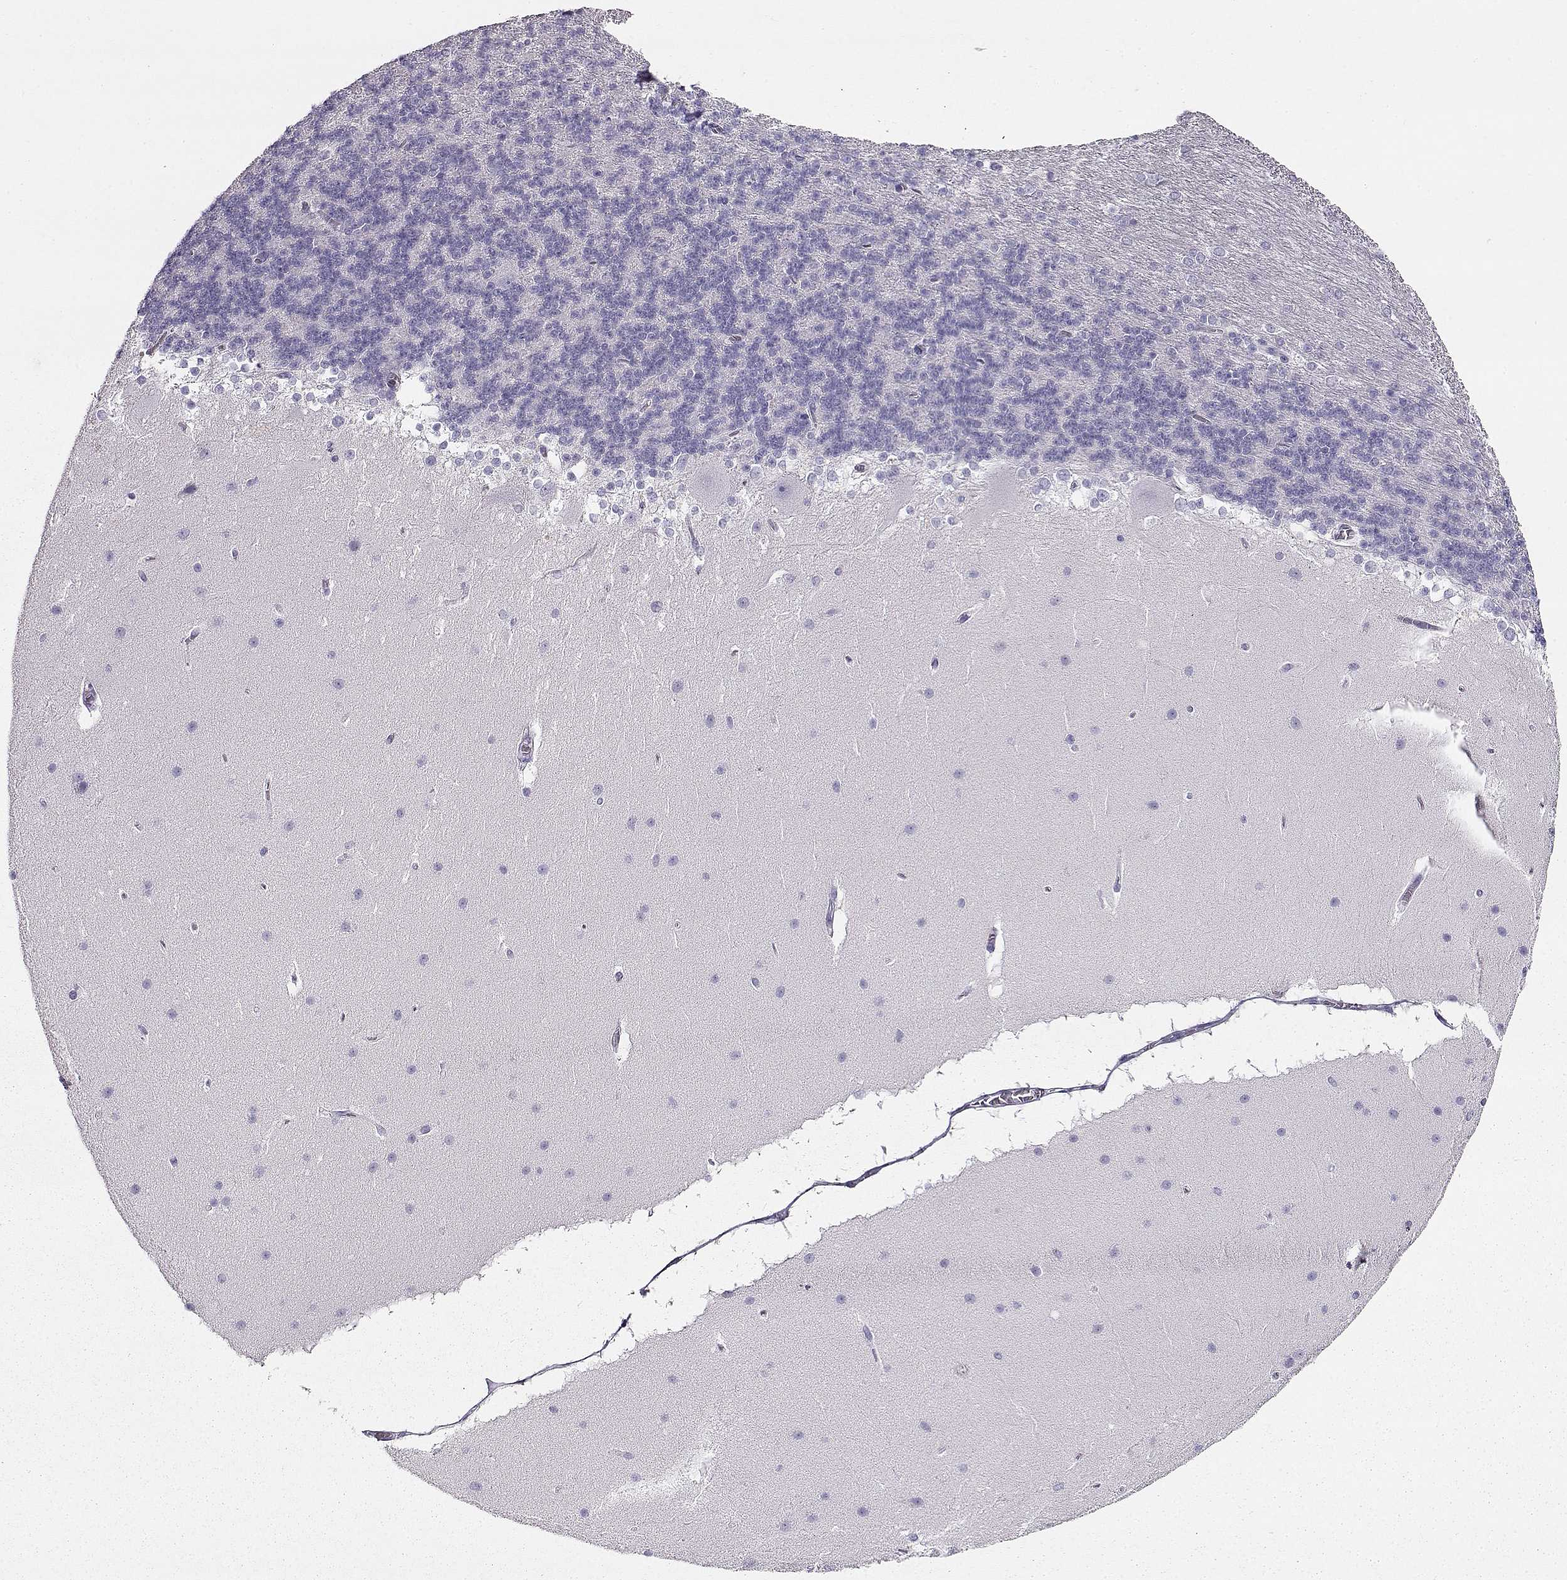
{"staining": {"intensity": "negative", "quantity": "none", "location": "none"}, "tissue": "cerebellum", "cell_type": "Cells in granular layer", "image_type": "normal", "snomed": [{"axis": "morphology", "description": "Normal tissue, NOS"}, {"axis": "topography", "description": "Cerebellum"}], "caption": "A high-resolution histopathology image shows immunohistochemistry (IHC) staining of normal cerebellum, which reveals no significant expression in cells in granular layer.", "gene": "ACTN2", "patient": {"sex": "female", "age": 19}}